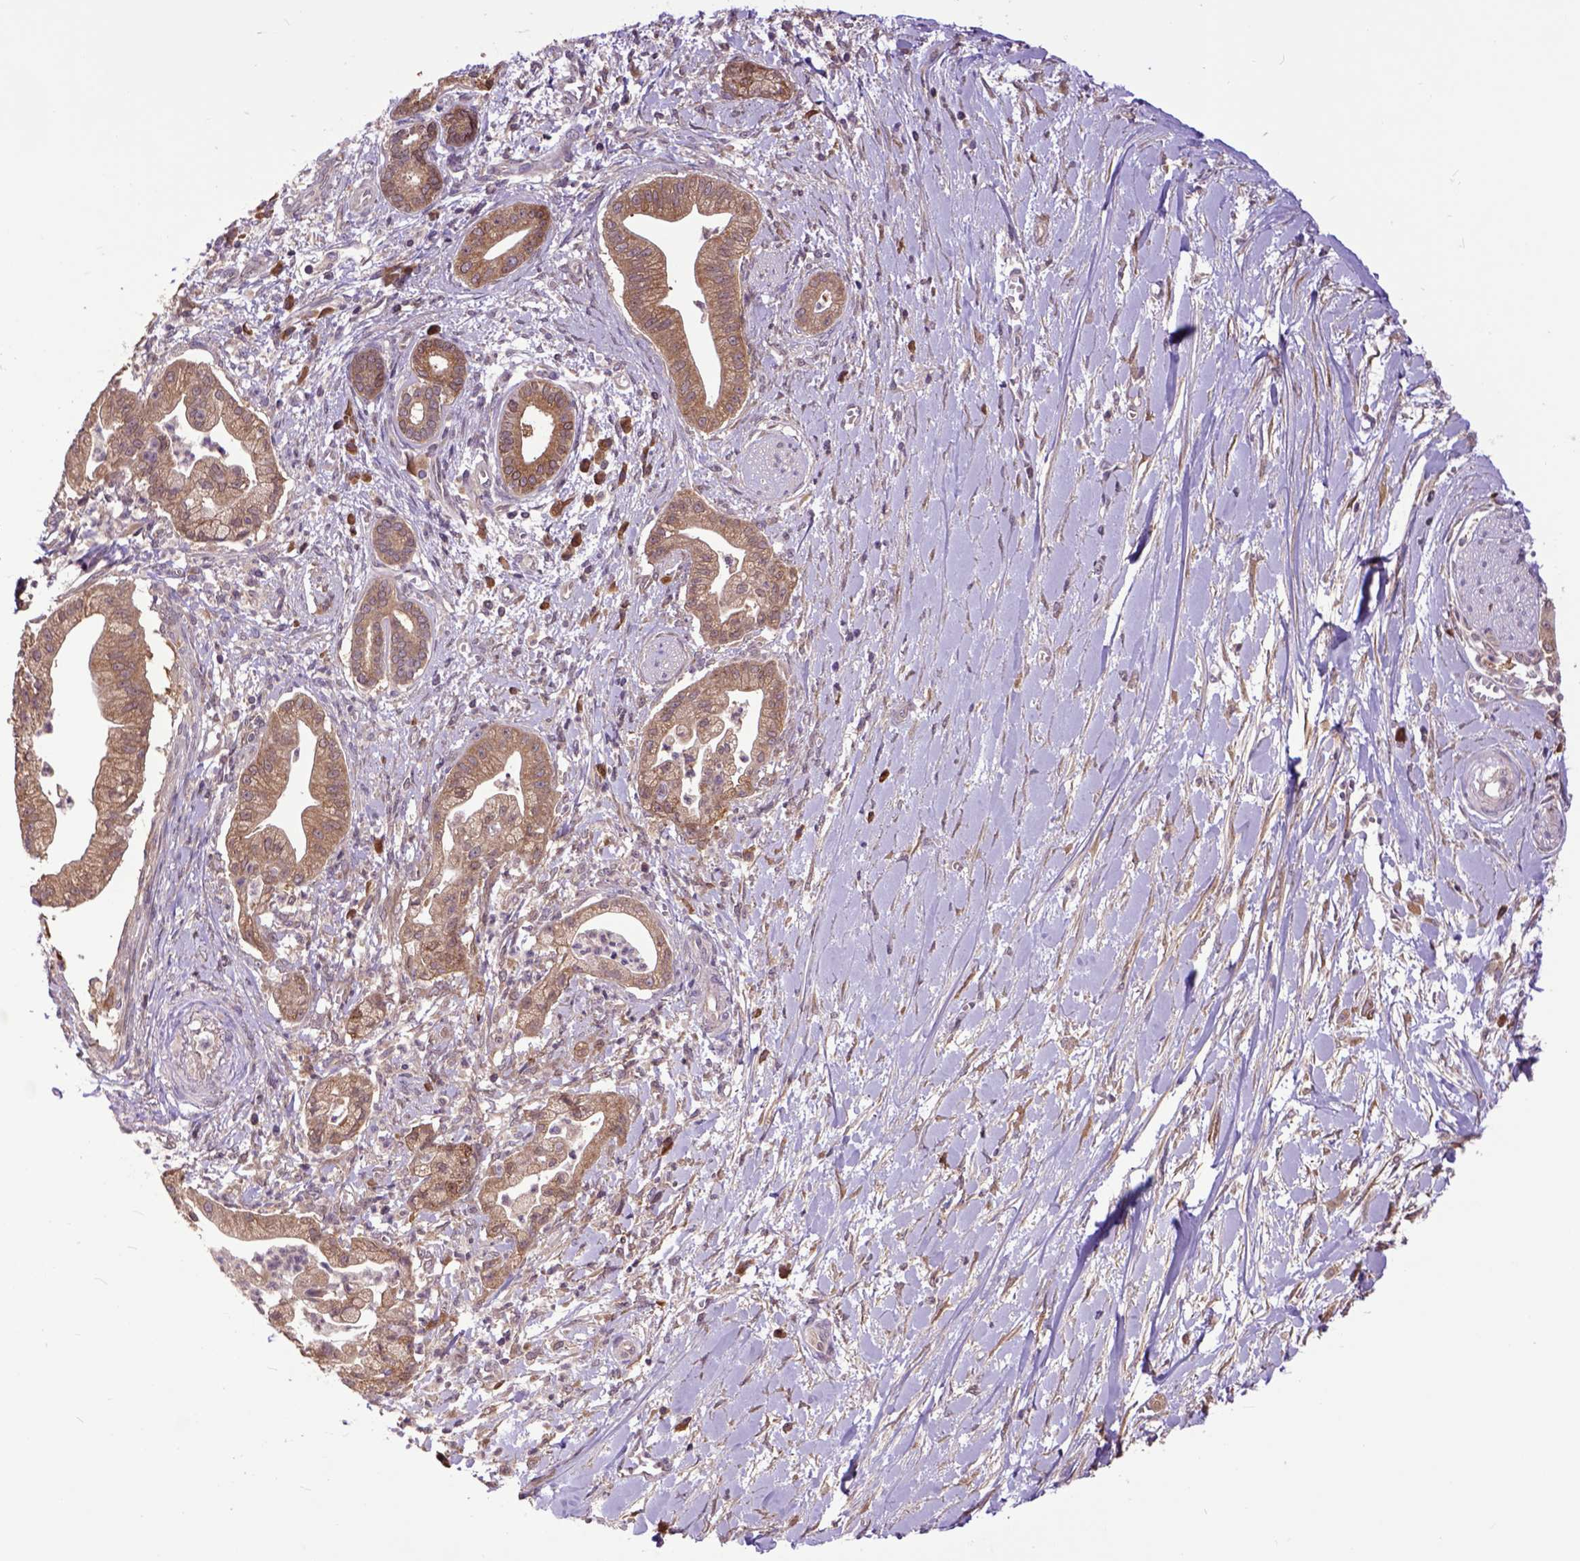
{"staining": {"intensity": "moderate", "quantity": ">75%", "location": "cytoplasmic/membranous"}, "tissue": "pancreatic cancer", "cell_type": "Tumor cells", "image_type": "cancer", "snomed": [{"axis": "morphology", "description": "Normal tissue, NOS"}, {"axis": "morphology", "description": "Adenocarcinoma, NOS"}, {"axis": "topography", "description": "Lymph node"}, {"axis": "topography", "description": "Pancreas"}], "caption": "Immunohistochemical staining of human pancreatic cancer (adenocarcinoma) shows moderate cytoplasmic/membranous protein positivity in about >75% of tumor cells.", "gene": "ARL1", "patient": {"sex": "female", "age": 58}}